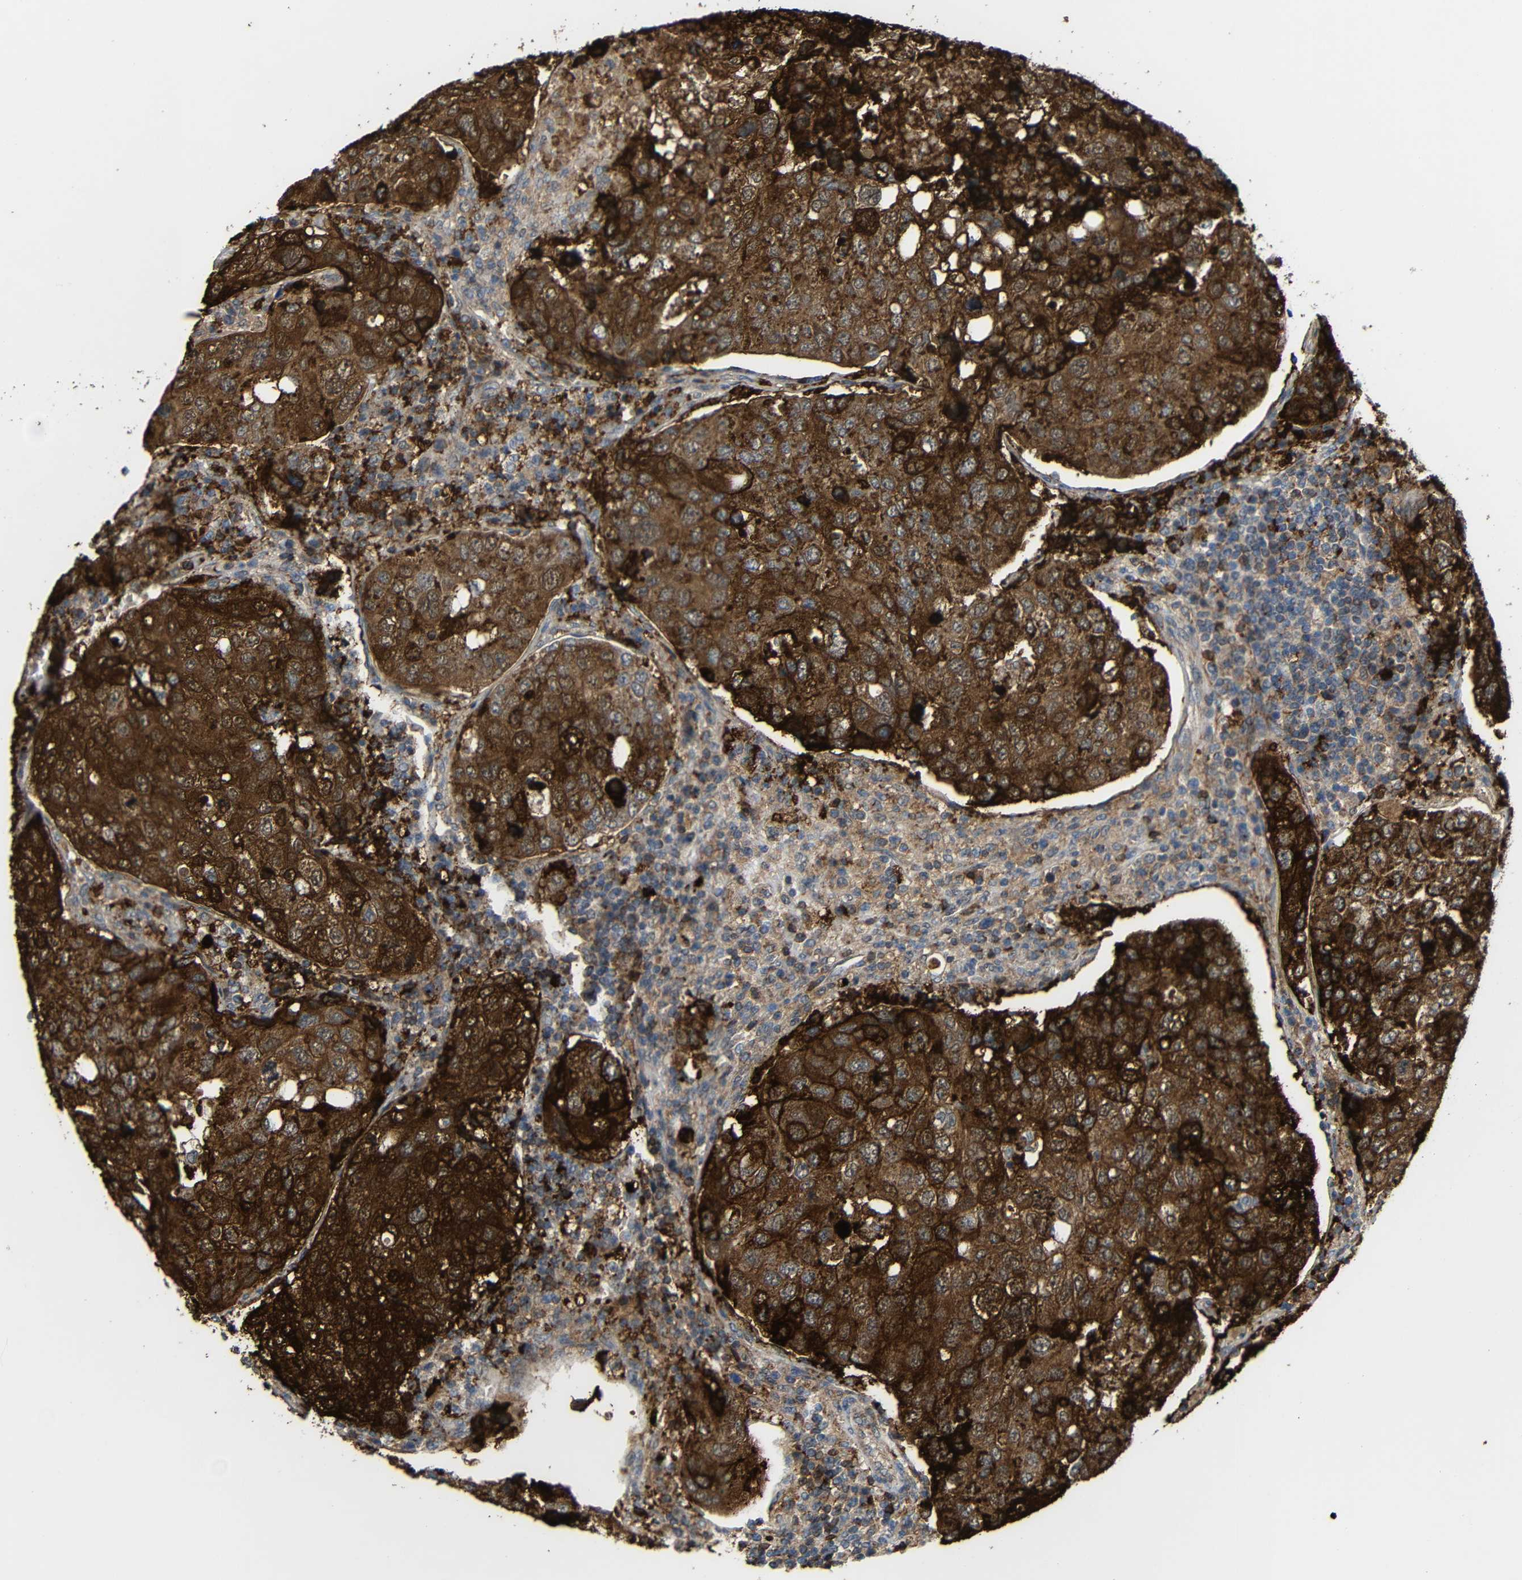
{"staining": {"intensity": "strong", "quantity": ">75%", "location": "cytoplasmic/membranous"}, "tissue": "urothelial cancer", "cell_type": "Tumor cells", "image_type": "cancer", "snomed": [{"axis": "morphology", "description": "Urothelial carcinoma, High grade"}, {"axis": "topography", "description": "Lymph node"}, {"axis": "topography", "description": "Urinary bladder"}], "caption": "An image of urothelial cancer stained for a protein reveals strong cytoplasmic/membranous brown staining in tumor cells. The staining was performed using DAB (3,3'-diaminobenzidine), with brown indicating positive protein expression. Nuclei are stained blue with hematoxylin.", "gene": "C1GALT1", "patient": {"sex": "male", "age": 51}}